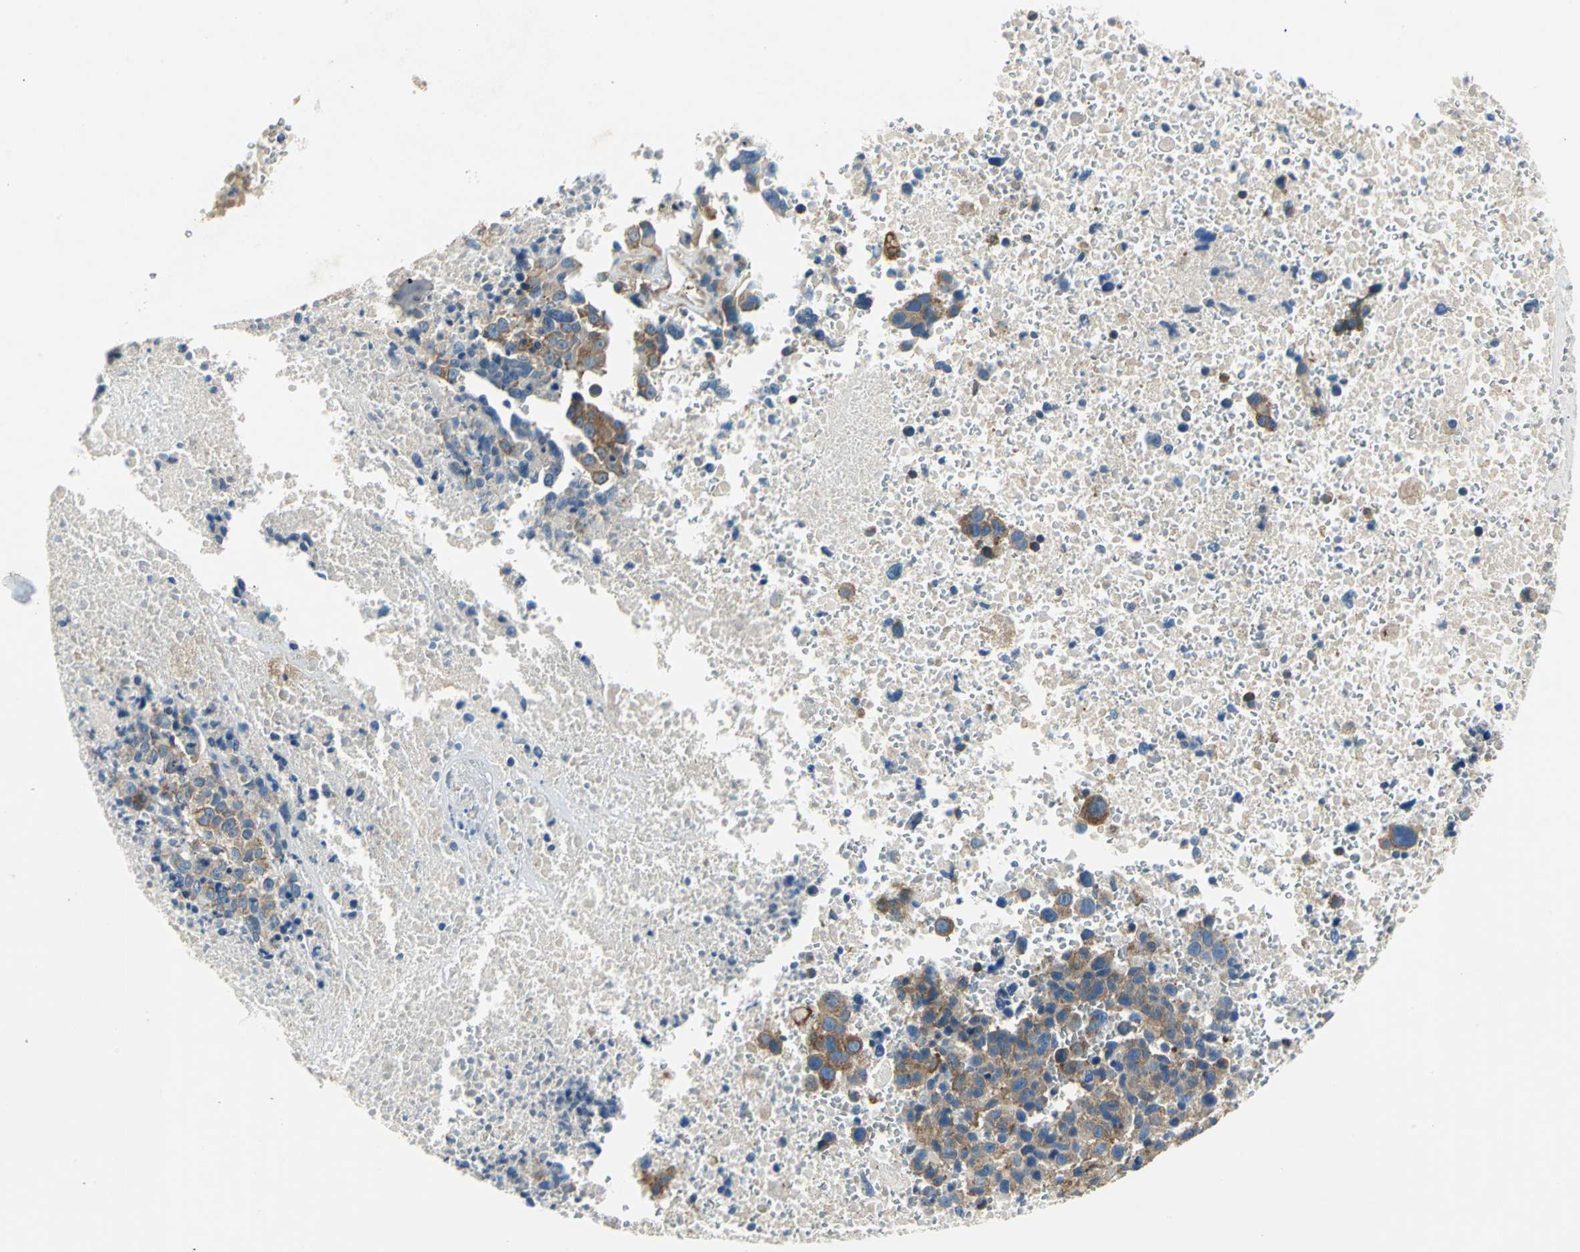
{"staining": {"intensity": "moderate", "quantity": ">75%", "location": "cytoplasmic/membranous"}, "tissue": "melanoma", "cell_type": "Tumor cells", "image_type": "cancer", "snomed": [{"axis": "morphology", "description": "Malignant melanoma, Metastatic site"}, {"axis": "topography", "description": "Cerebral cortex"}], "caption": "A micrograph of malignant melanoma (metastatic site) stained for a protein reveals moderate cytoplasmic/membranous brown staining in tumor cells.", "gene": "TRIM25", "patient": {"sex": "female", "age": 52}}